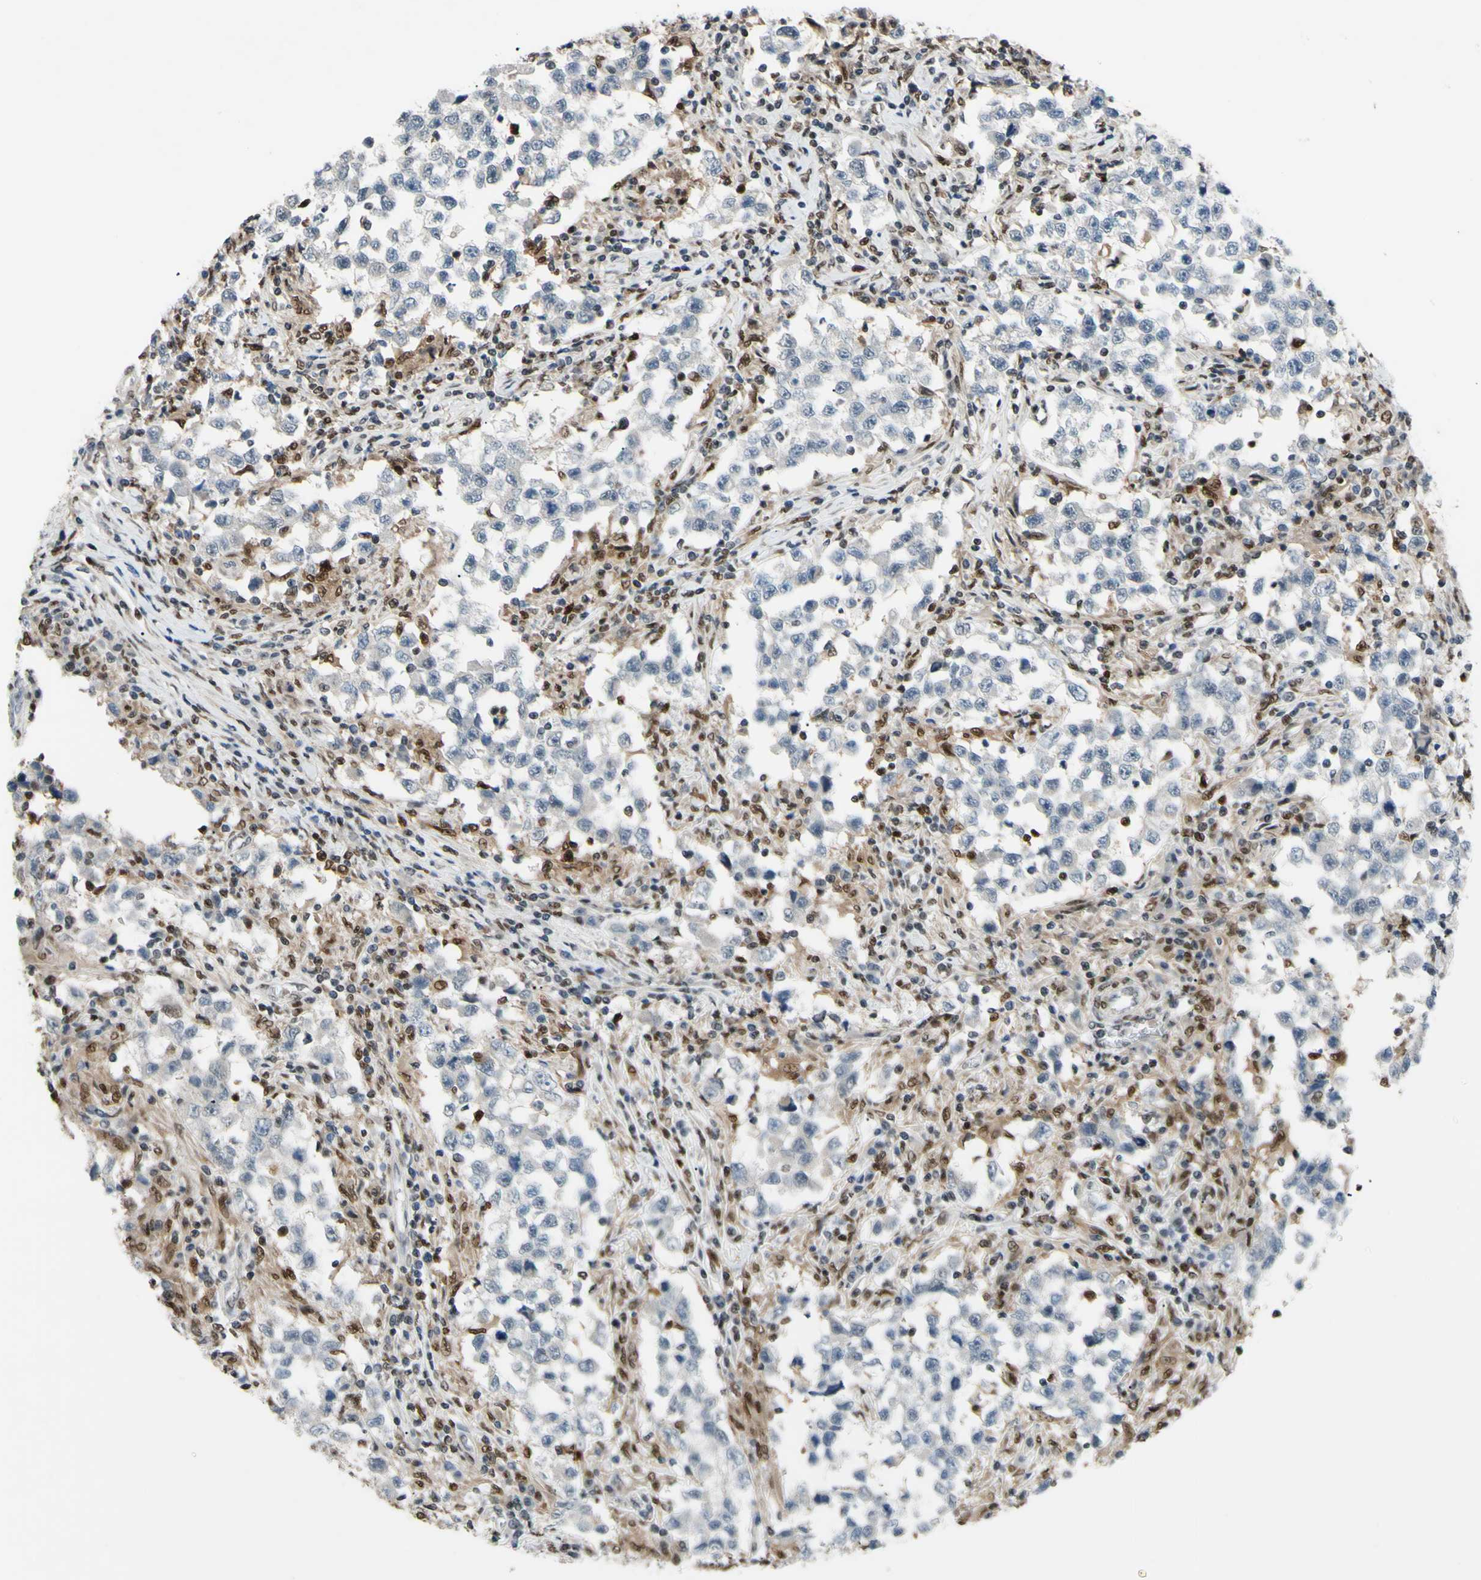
{"staining": {"intensity": "negative", "quantity": "none", "location": "none"}, "tissue": "testis cancer", "cell_type": "Tumor cells", "image_type": "cancer", "snomed": [{"axis": "morphology", "description": "Carcinoma, Embryonal, NOS"}, {"axis": "topography", "description": "Testis"}], "caption": "High power microscopy micrograph of an immunohistochemistry photomicrograph of testis cancer (embryonal carcinoma), revealing no significant staining in tumor cells. Brightfield microscopy of immunohistochemistry stained with DAB (brown) and hematoxylin (blue), captured at high magnification.", "gene": "FKBP5", "patient": {"sex": "male", "age": 21}}